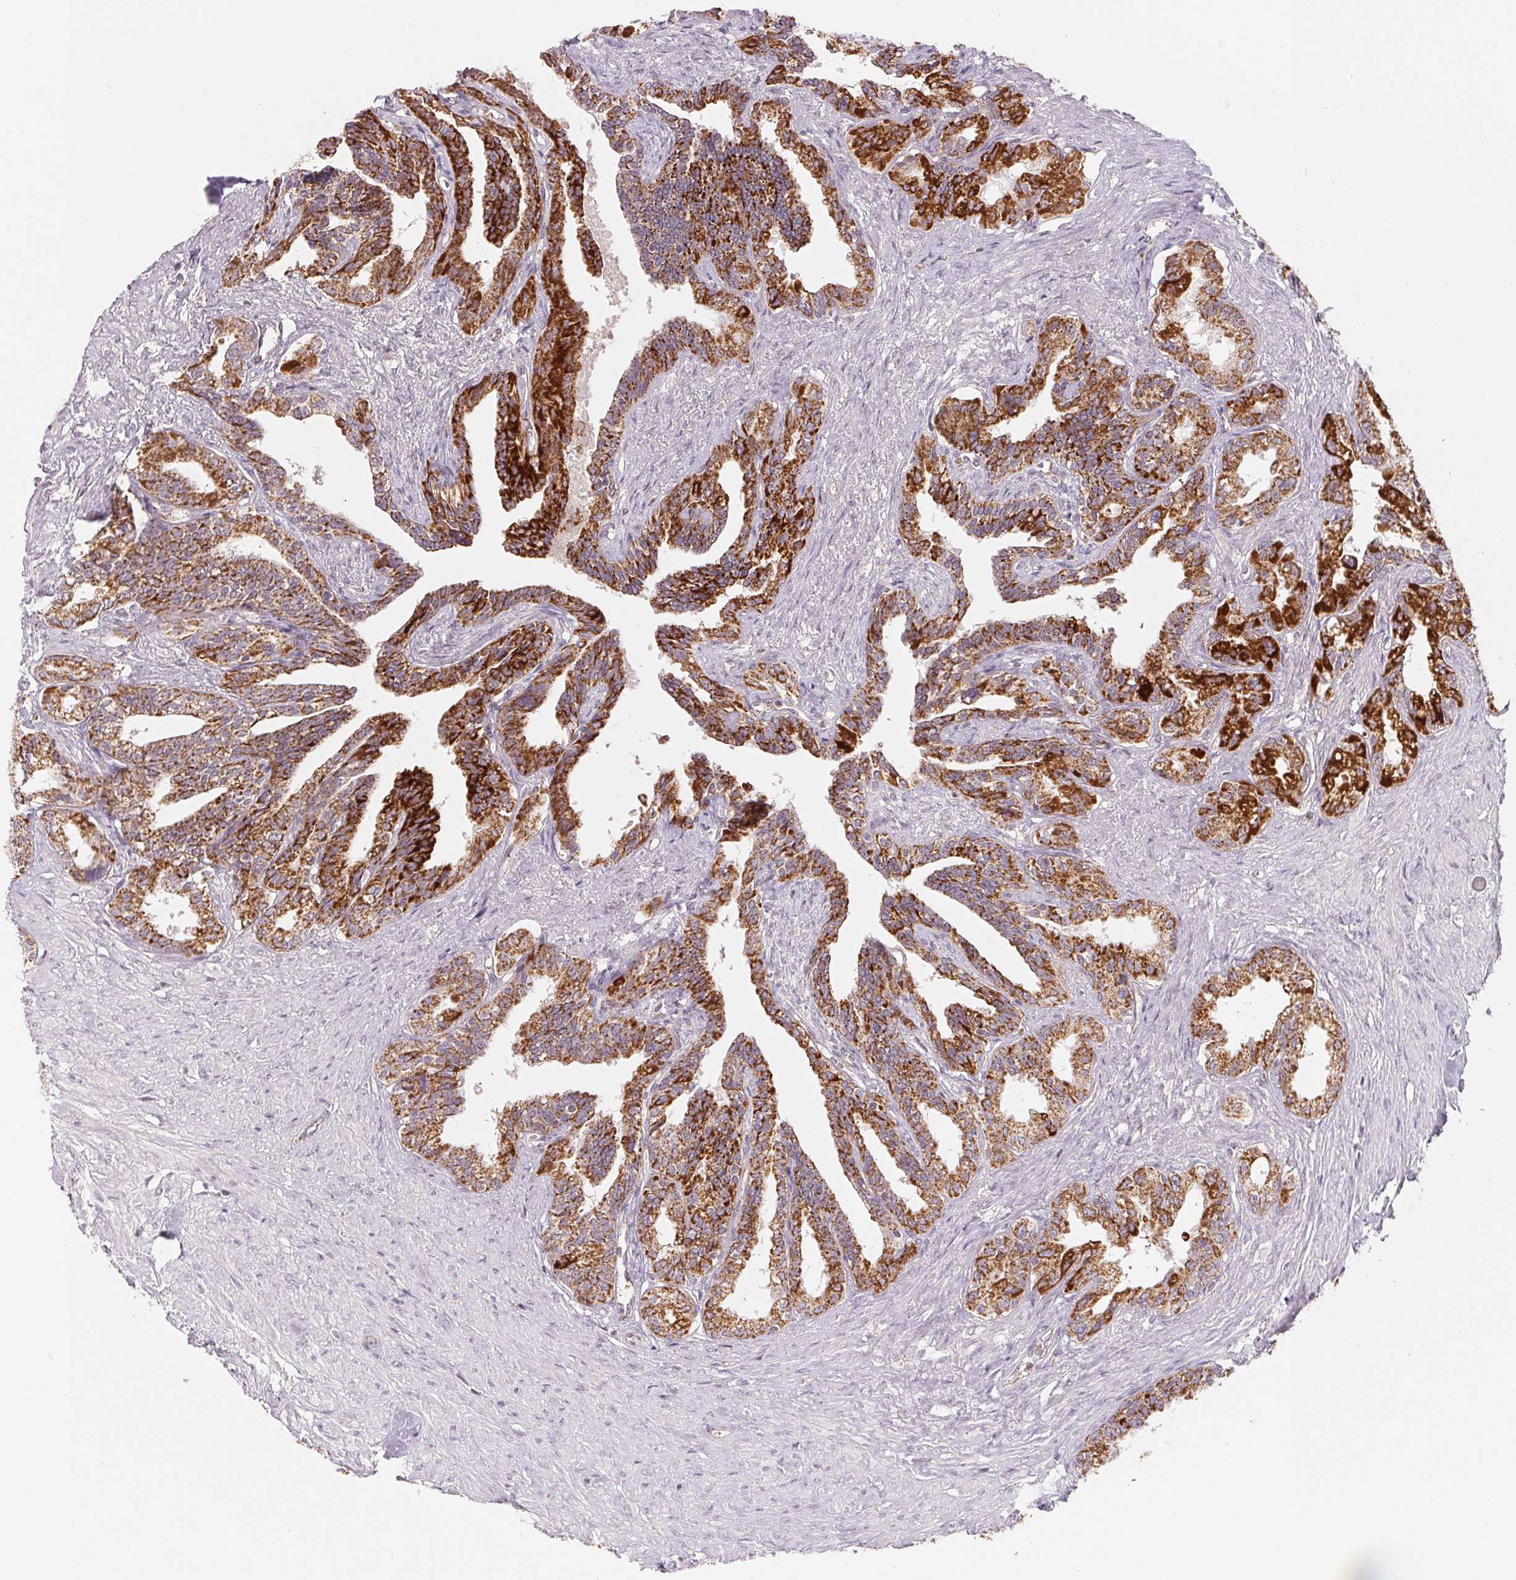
{"staining": {"intensity": "strong", "quantity": ">75%", "location": "cytoplasmic/membranous"}, "tissue": "seminal vesicle", "cell_type": "Glandular cells", "image_type": "normal", "snomed": [{"axis": "morphology", "description": "Normal tissue, NOS"}, {"axis": "morphology", "description": "Urothelial carcinoma, NOS"}, {"axis": "topography", "description": "Urinary bladder"}, {"axis": "topography", "description": "Seminal veicle"}], "caption": "This histopathology image exhibits benign seminal vesicle stained with immunohistochemistry (IHC) to label a protein in brown. The cytoplasmic/membranous of glandular cells show strong positivity for the protein. Nuclei are counter-stained blue.", "gene": "HINT2", "patient": {"sex": "male", "age": 76}}